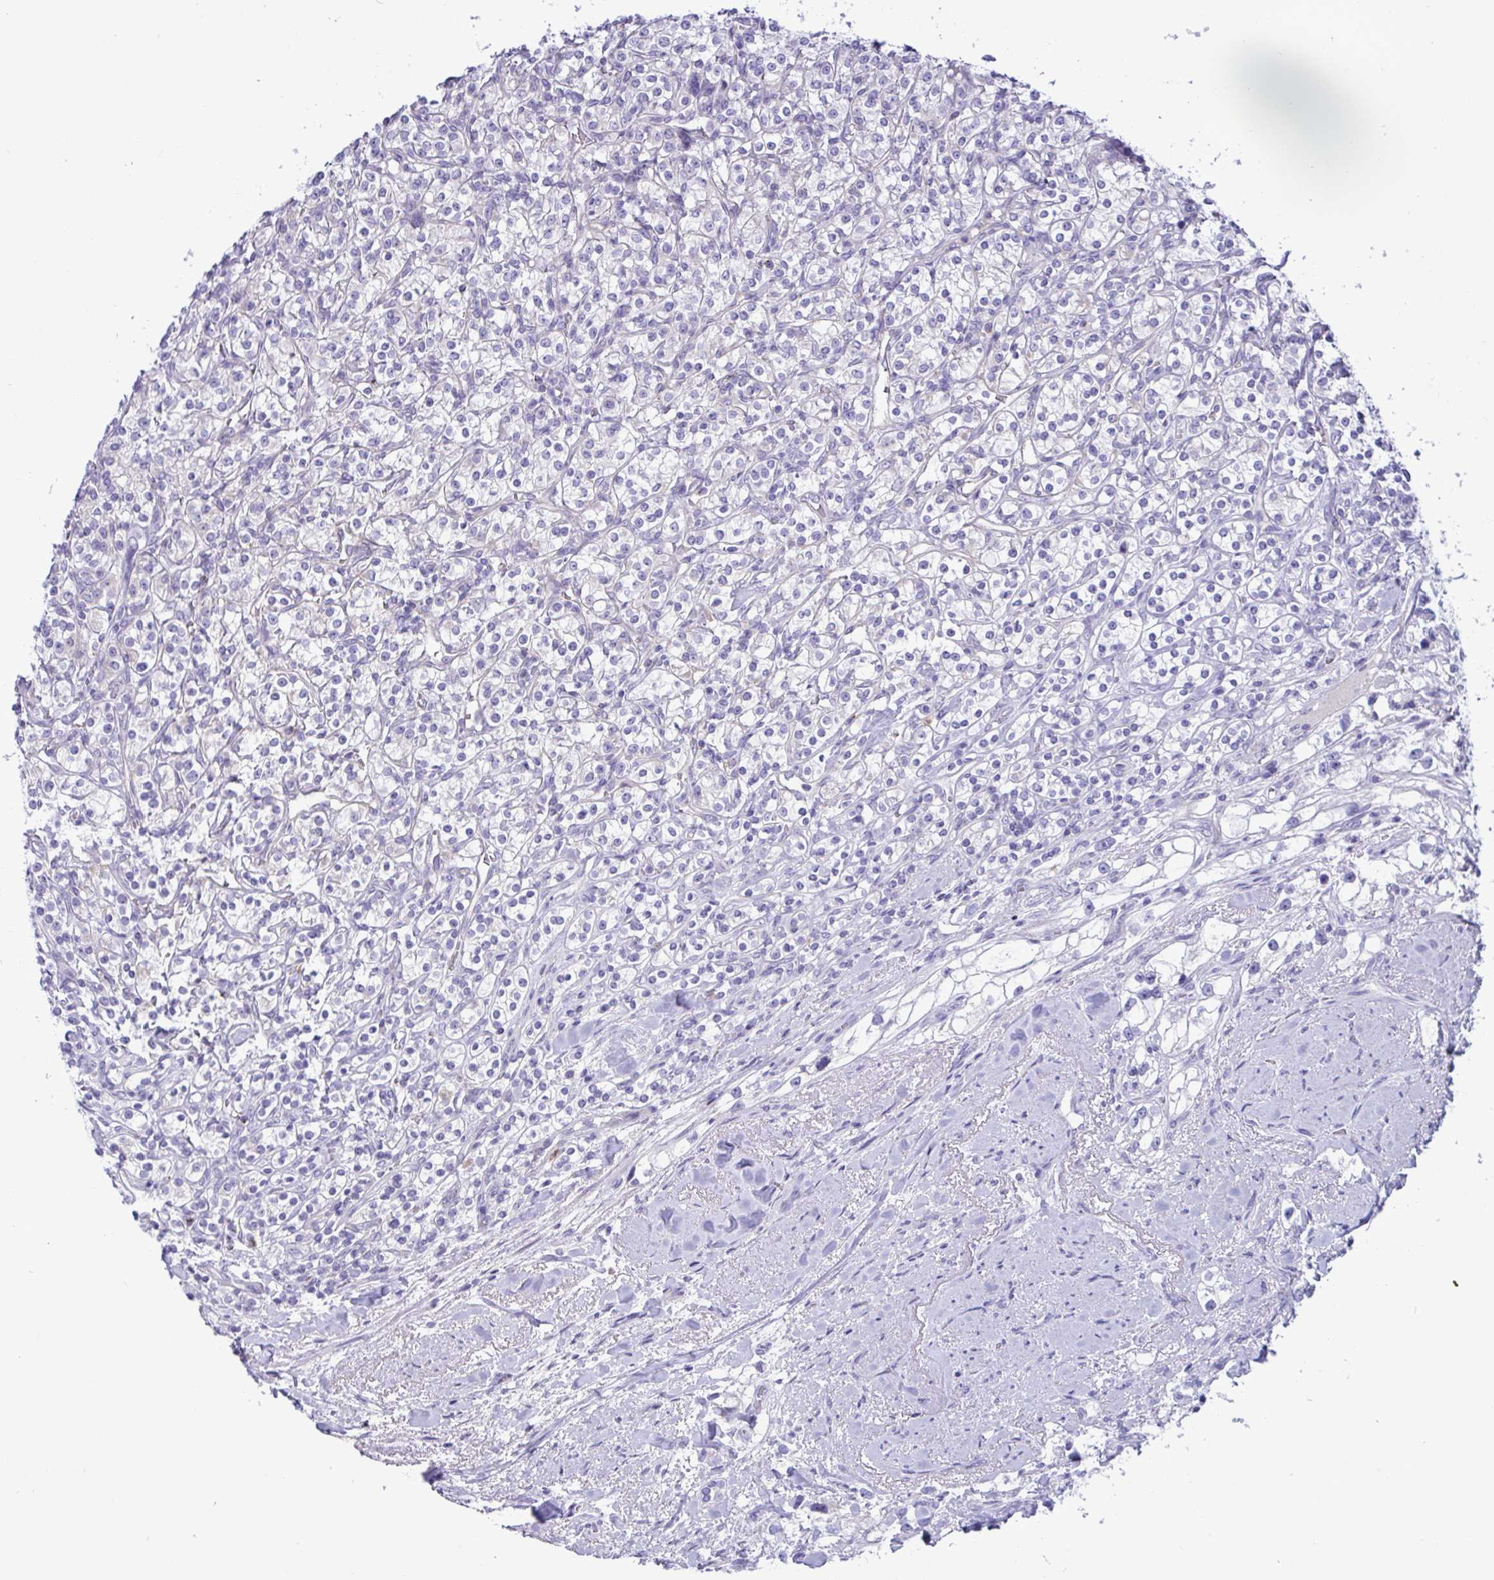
{"staining": {"intensity": "negative", "quantity": "none", "location": "none"}, "tissue": "renal cancer", "cell_type": "Tumor cells", "image_type": "cancer", "snomed": [{"axis": "morphology", "description": "Adenocarcinoma, NOS"}, {"axis": "topography", "description": "Kidney"}], "caption": "Immunohistochemistry (IHC) of human renal adenocarcinoma demonstrates no staining in tumor cells.", "gene": "SREBF1", "patient": {"sex": "male", "age": 77}}